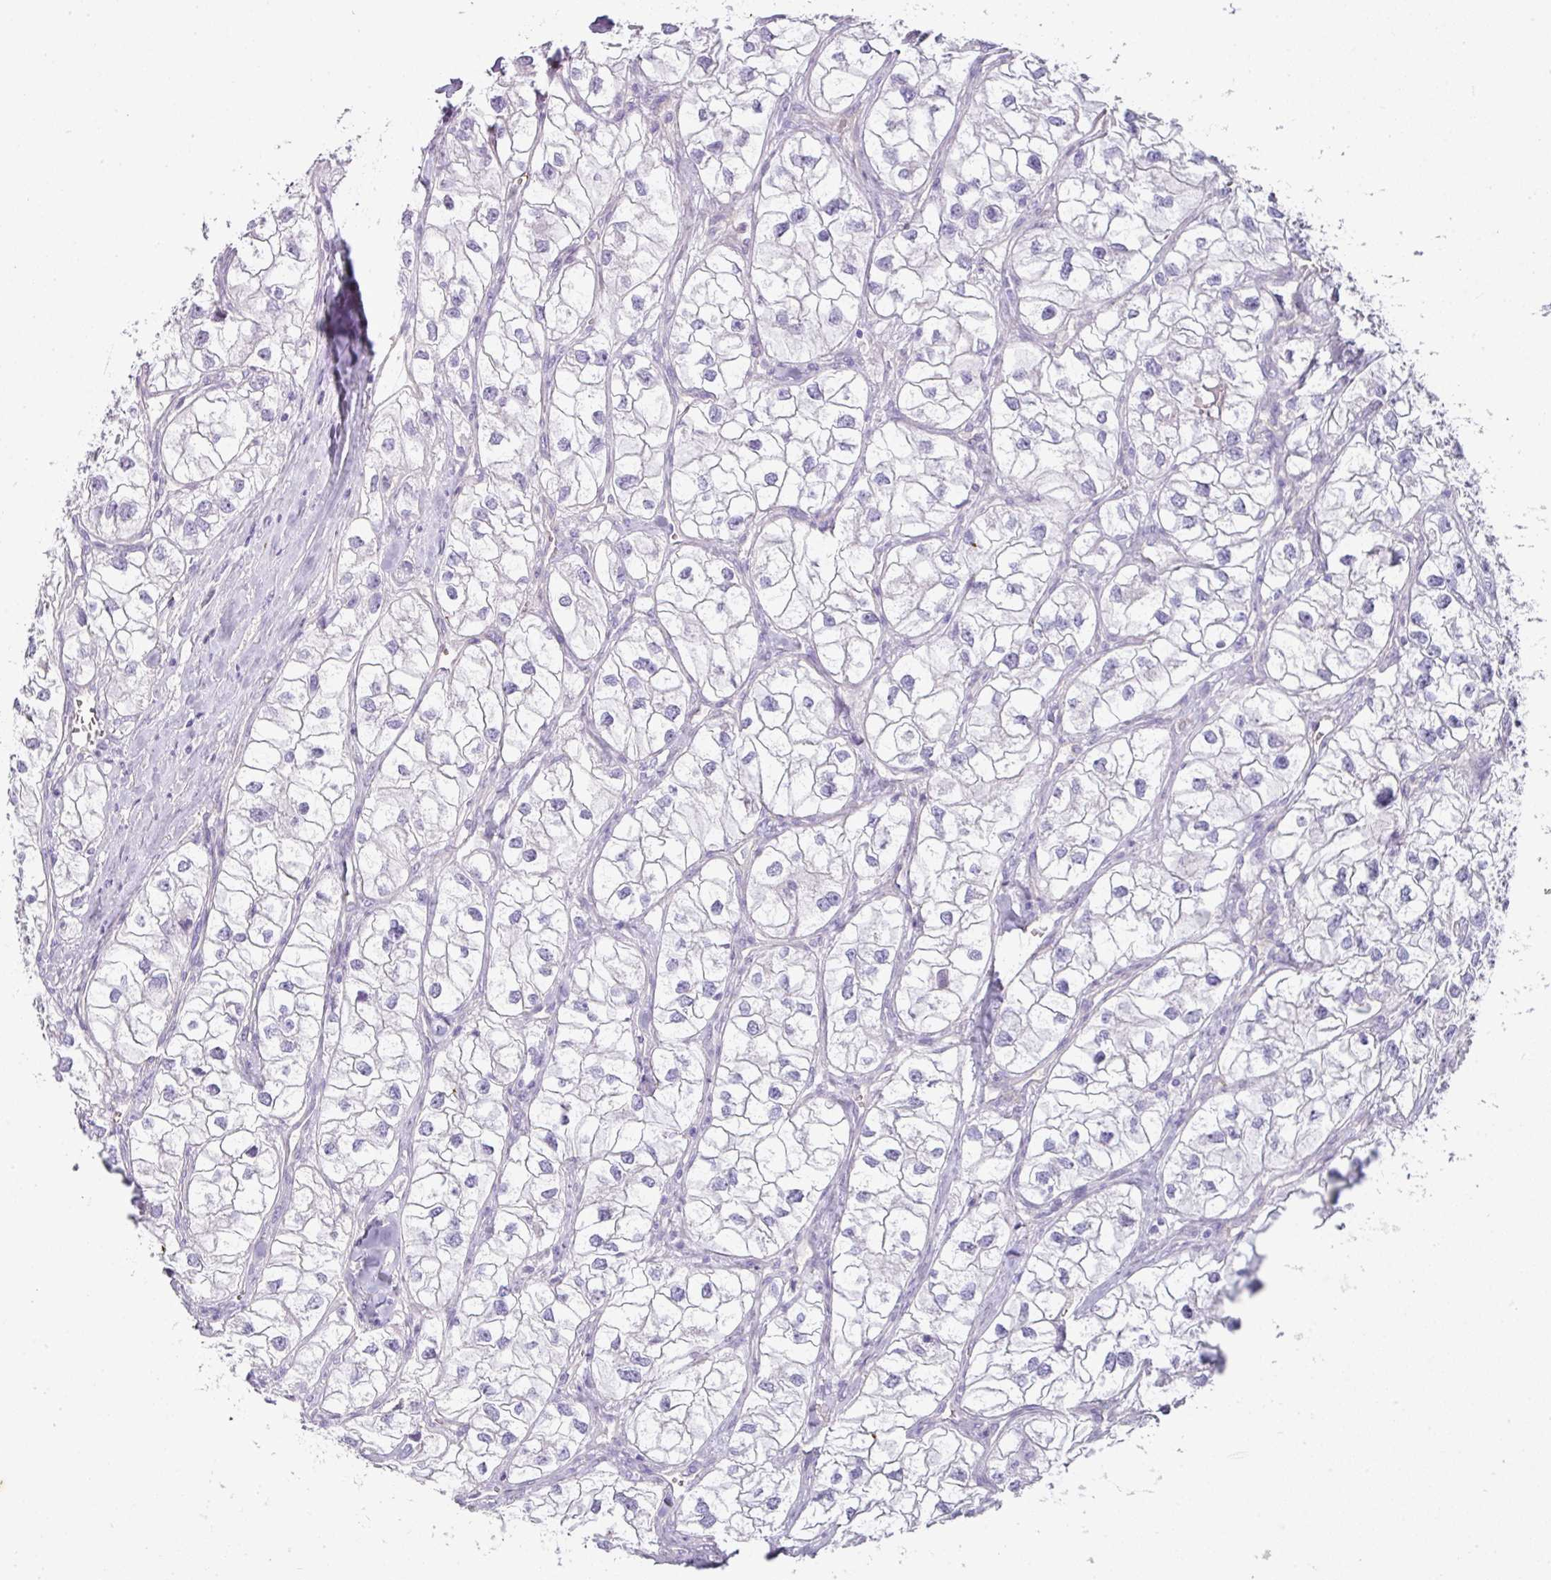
{"staining": {"intensity": "negative", "quantity": "none", "location": "none"}, "tissue": "renal cancer", "cell_type": "Tumor cells", "image_type": "cancer", "snomed": [{"axis": "morphology", "description": "Adenocarcinoma, NOS"}, {"axis": "topography", "description": "Kidney"}], "caption": "Immunohistochemistry image of renal cancer (adenocarcinoma) stained for a protein (brown), which displays no staining in tumor cells.", "gene": "OR52N1", "patient": {"sex": "male", "age": 59}}